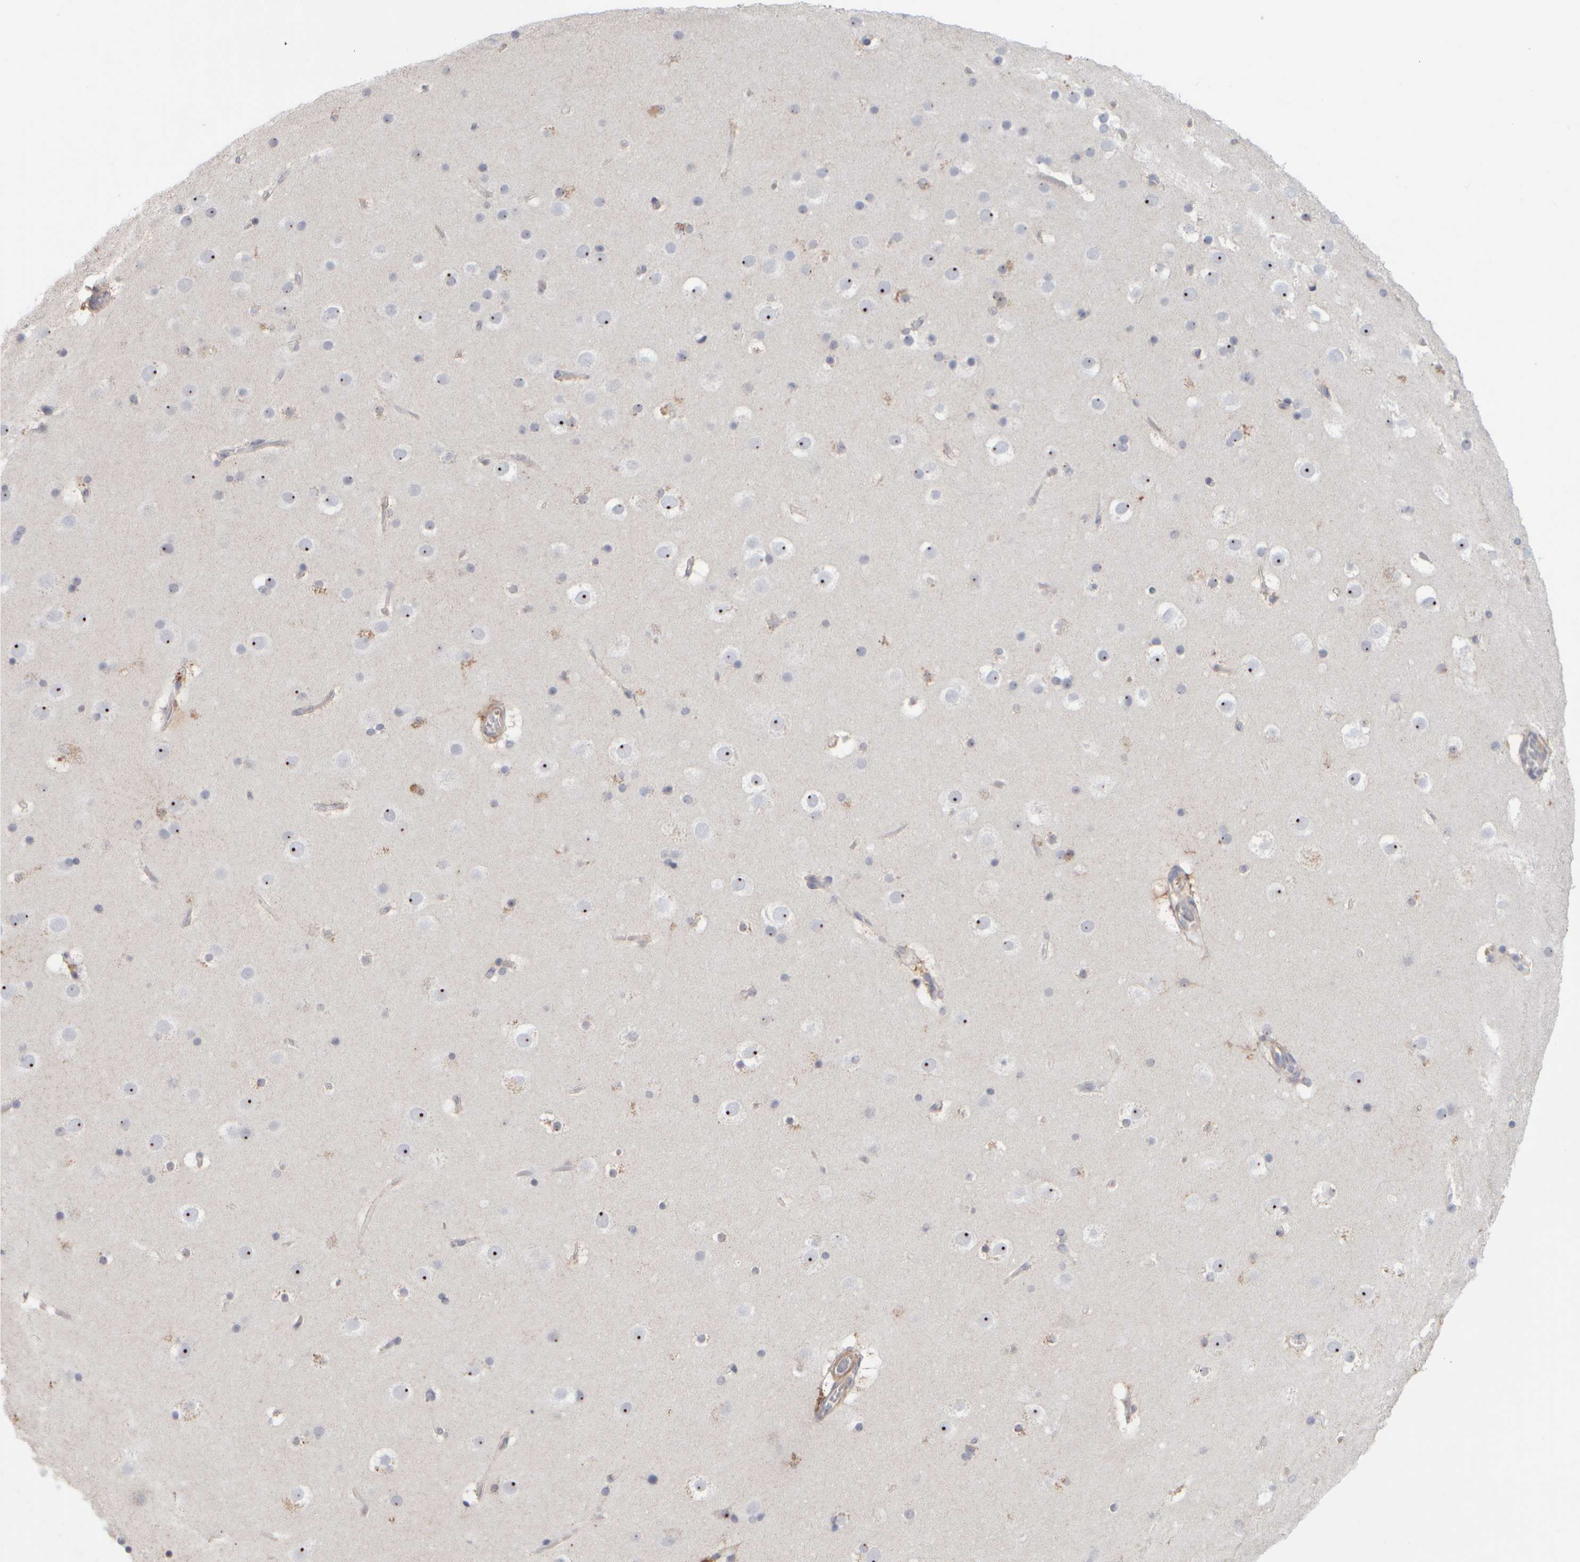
{"staining": {"intensity": "negative", "quantity": "none", "location": "none"}, "tissue": "cerebral cortex", "cell_type": "Endothelial cells", "image_type": "normal", "snomed": [{"axis": "morphology", "description": "Normal tissue, NOS"}, {"axis": "topography", "description": "Cerebral cortex"}], "caption": "Immunohistochemical staining of normal cerebral cortex exhibits no significant expression in endothelial cells.", "gene": "DCXR", "patient": {"sex": "male", "age": 57}}